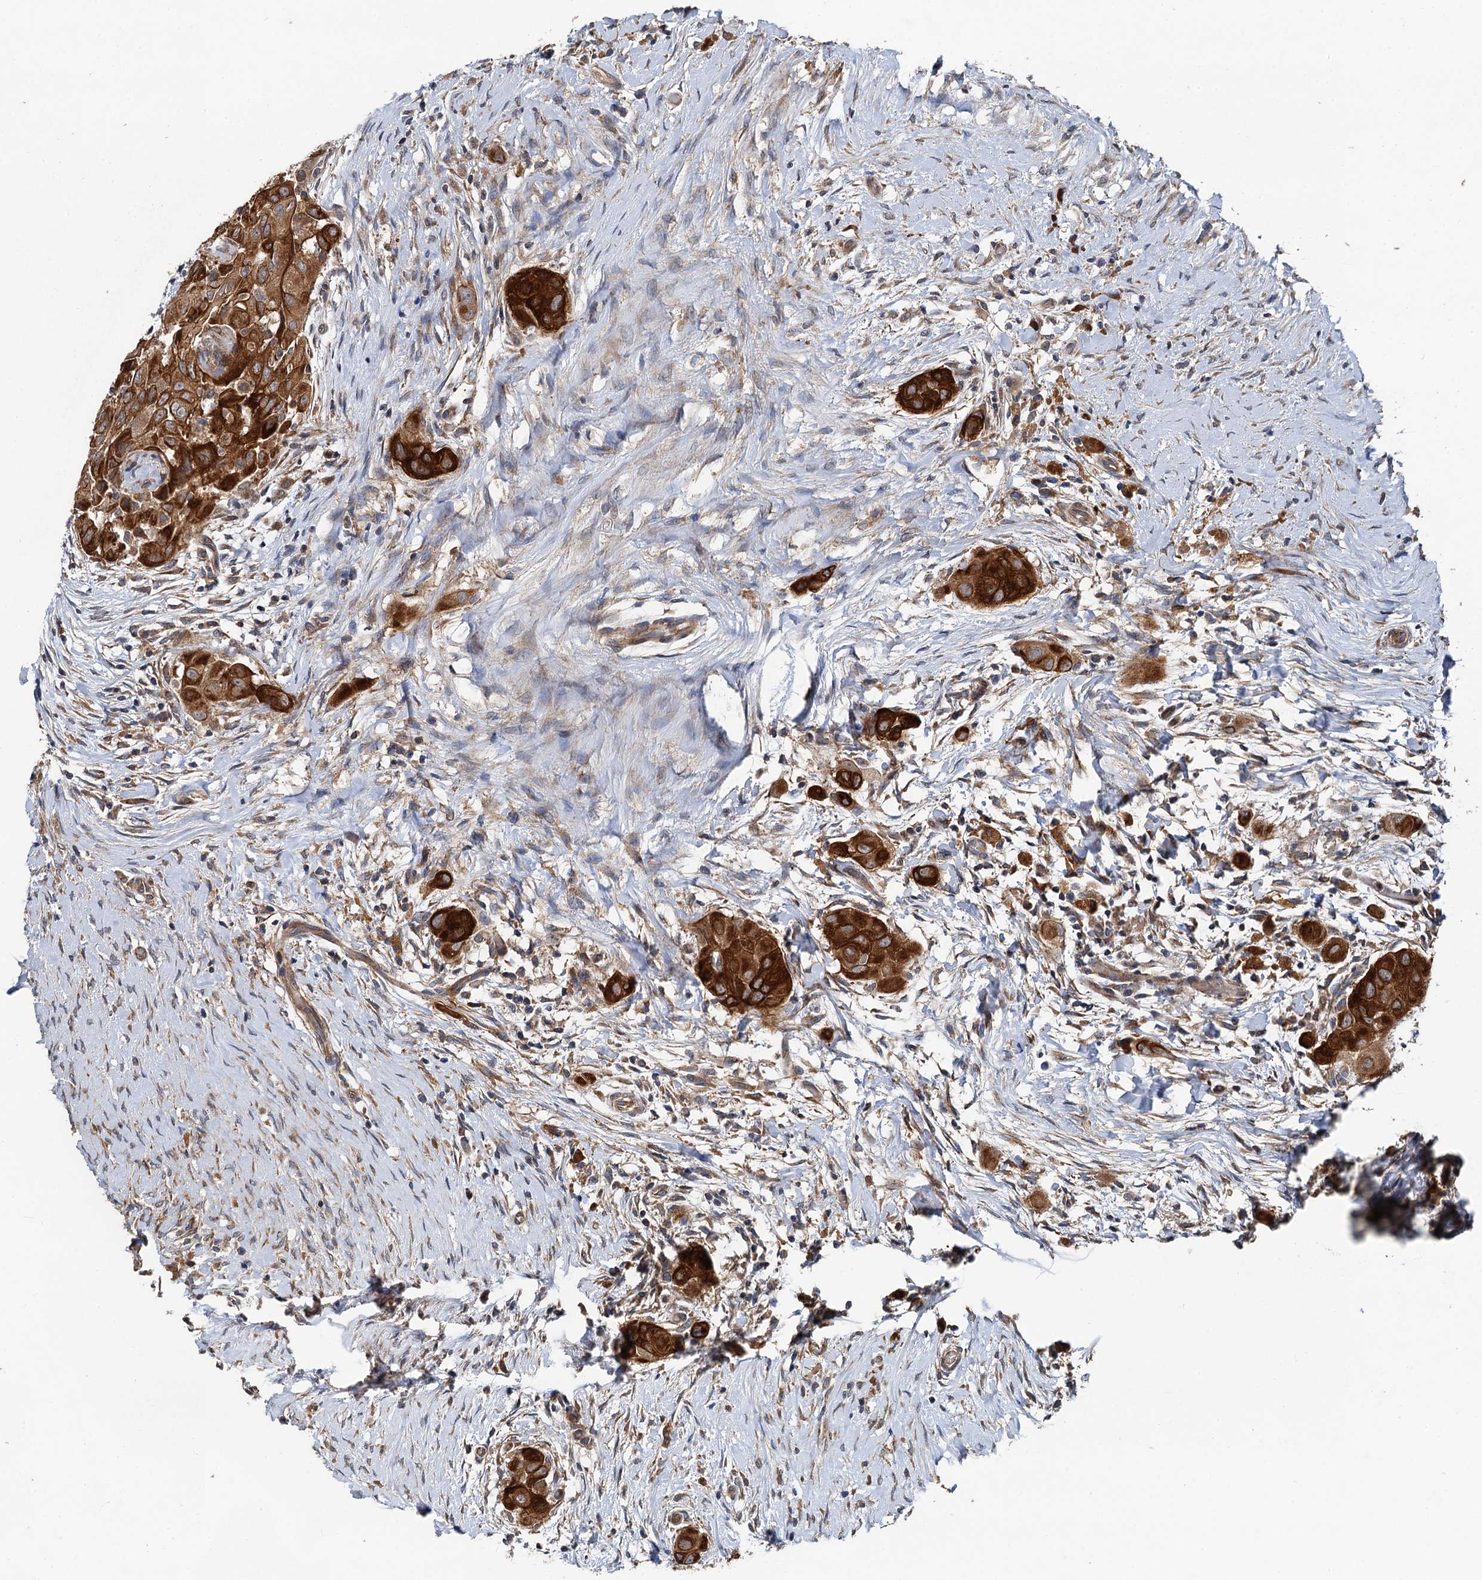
{"staining": {"intensity": "strong", "quantity": ">75%", "location": "cytoplasmic/membranous"}, "tissue": "thyroid cancer", "cell_type": "Tumor cells", "image_type": "cancer", "snomed": [{"axis": "morphology", "description": "Papillary adenocarcinoma, NOS"}, {"axis": "topography", "description": "Thyroid gland"}], "caption": "High-magnification brightfield microscopy of thyroid cancer (papillary adenocarcinoma) stained with DAB (3,3'-diaminobenzidine) (brown) and counterstained with hematoxylin (blue). tumor cells exhibit strong cytoplasmic/membranous positivity is appreciated in approximately>75% of cells.", "gene": "LRRK2", "patient": {"sex": "female", "age": 59}}